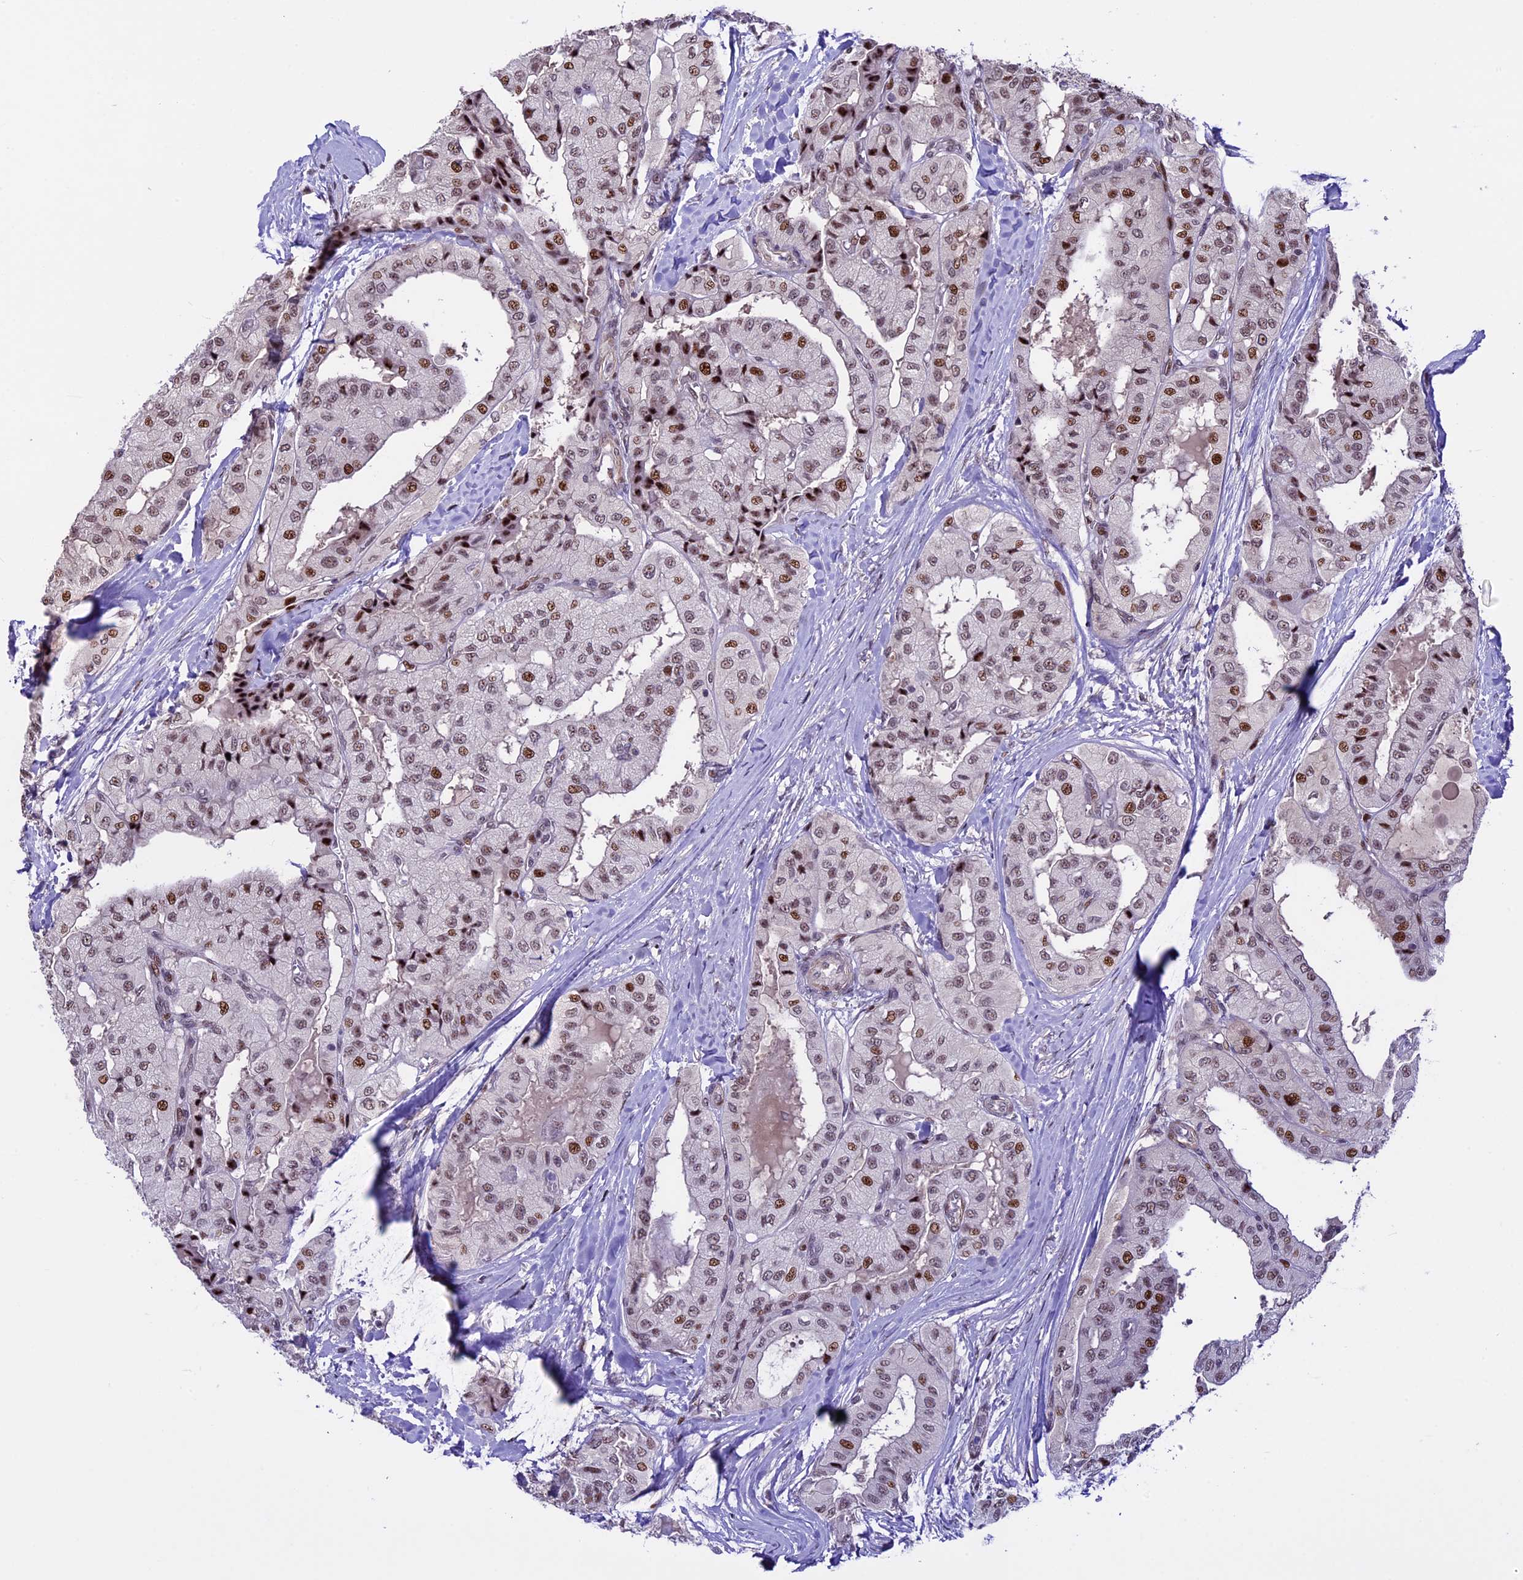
{"staining": {"intensity": "moderate", "quantity": "25%-75%", "location": "nuclear"}, "tissue": "thyroid cancer", "cell_type": "Tumor cells", "image_type": "cancer", "snomed": [{"axis": "morphology", "description": "Papillary adenocarcinoma, NOS"}, {"axis": "topography", "description": "Thyroid gland"}], "caption": "Immunohistochemical staining of human thyroid cancer exhibits medium levels of moderate nuclear protein expression in approximately 25%-75% of tumor cells. (DAB (3,3'-diaminobenzidine) = brown stain, brightfield microscopy at high magnification).", "gene": "TCP11L2", "patient": {"sex": "female", "age": 59}}